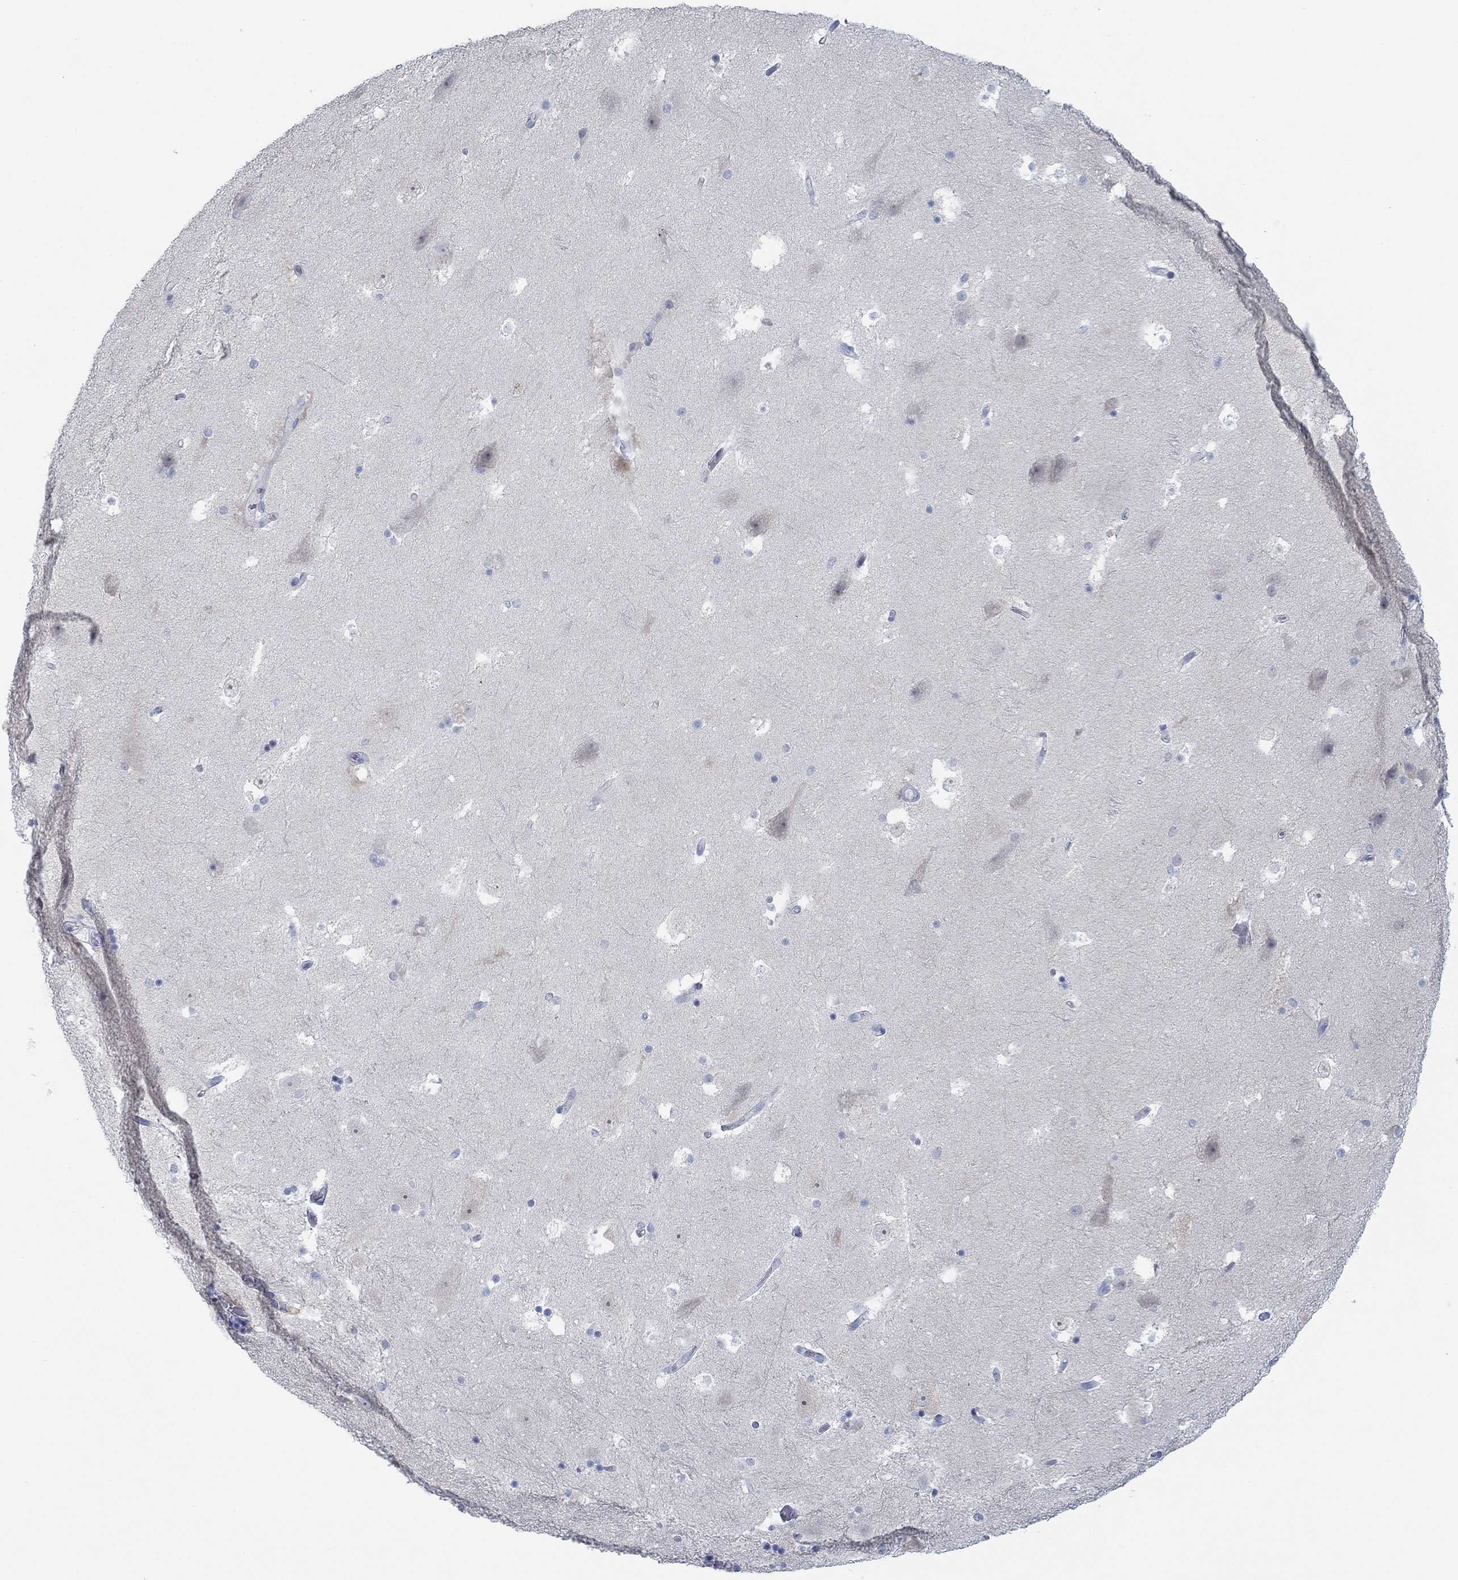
{"staining": {"intensity": "negative", "quantity": "none", "location": "none"}, "tissue": "hippocampus", "cell_type": "Glial cells", "image_type": "normal", "snomed": [{"axis": "morphology", "description": "Normal tissue, NOS"}, {"axis": "topography", "description": "Hippocampus"}], "caption": "This is an immunohistochemistry (IHC) histopathology image of benign hippocampus. There is no expression in glial cells.", "gene": "DNAL1", "patient": {"sex": "male", "age": 51}}